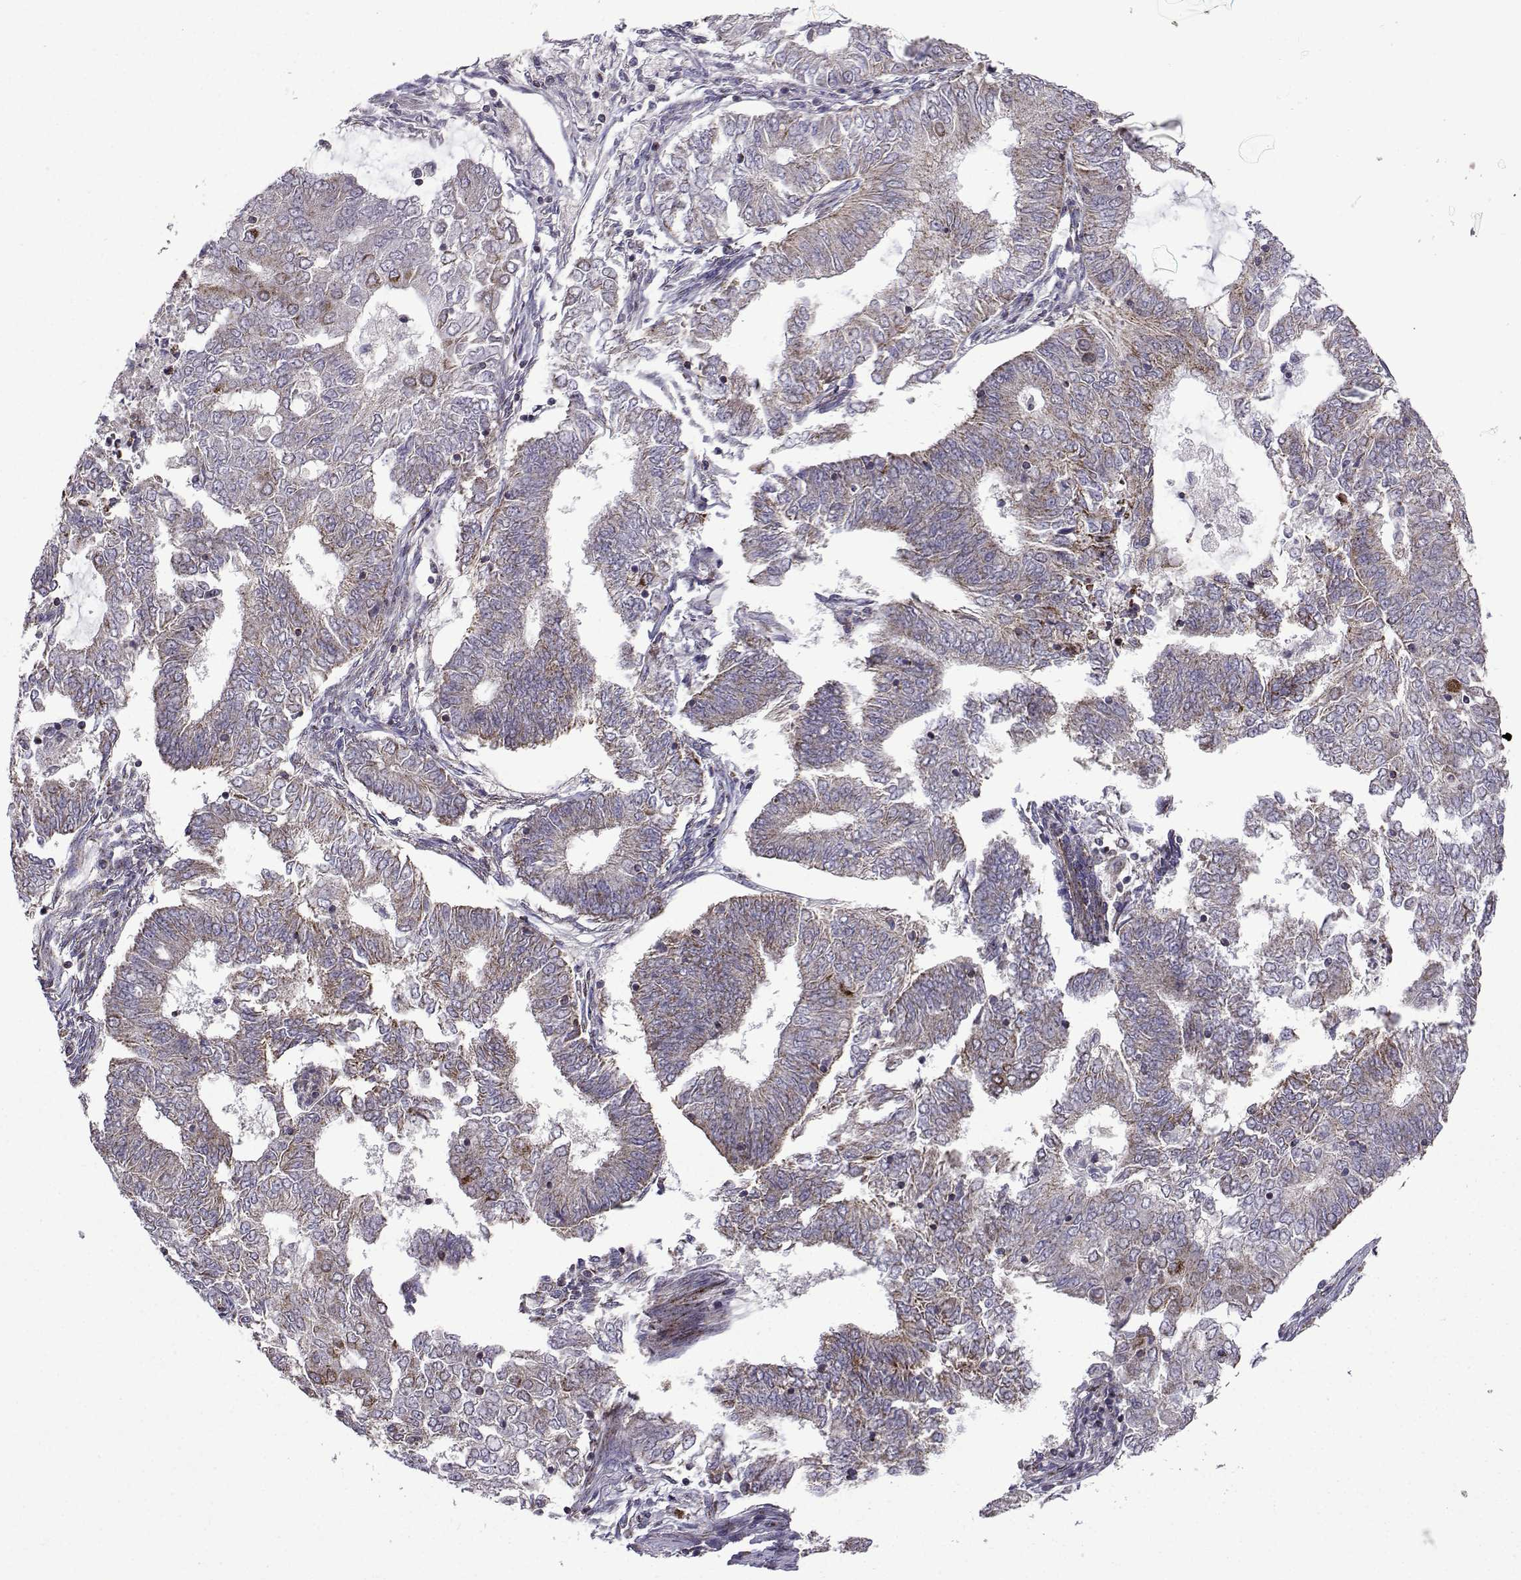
{"staining": {"intensity": "weak", "quantity": "<25%", "location": "cytoplasmic/membranous"}, "tissue": "endometrial cancer", "cell_type": "Tumor cells", "image_type": "cancer", "snomed": [{"axis": "morphology", "description": "Adenocarcinoma, NOS"}, {"axis": "topography", "description": "Endometrium"}], "caption": "Immunohistochemistry photomicrograph of adenocarcinoma (endometrial) stained for a protein (brown), which exhibits no positivity in tumor cells.", "gene": "TAB2", "patient": {"sex": "female", "age": 62}}